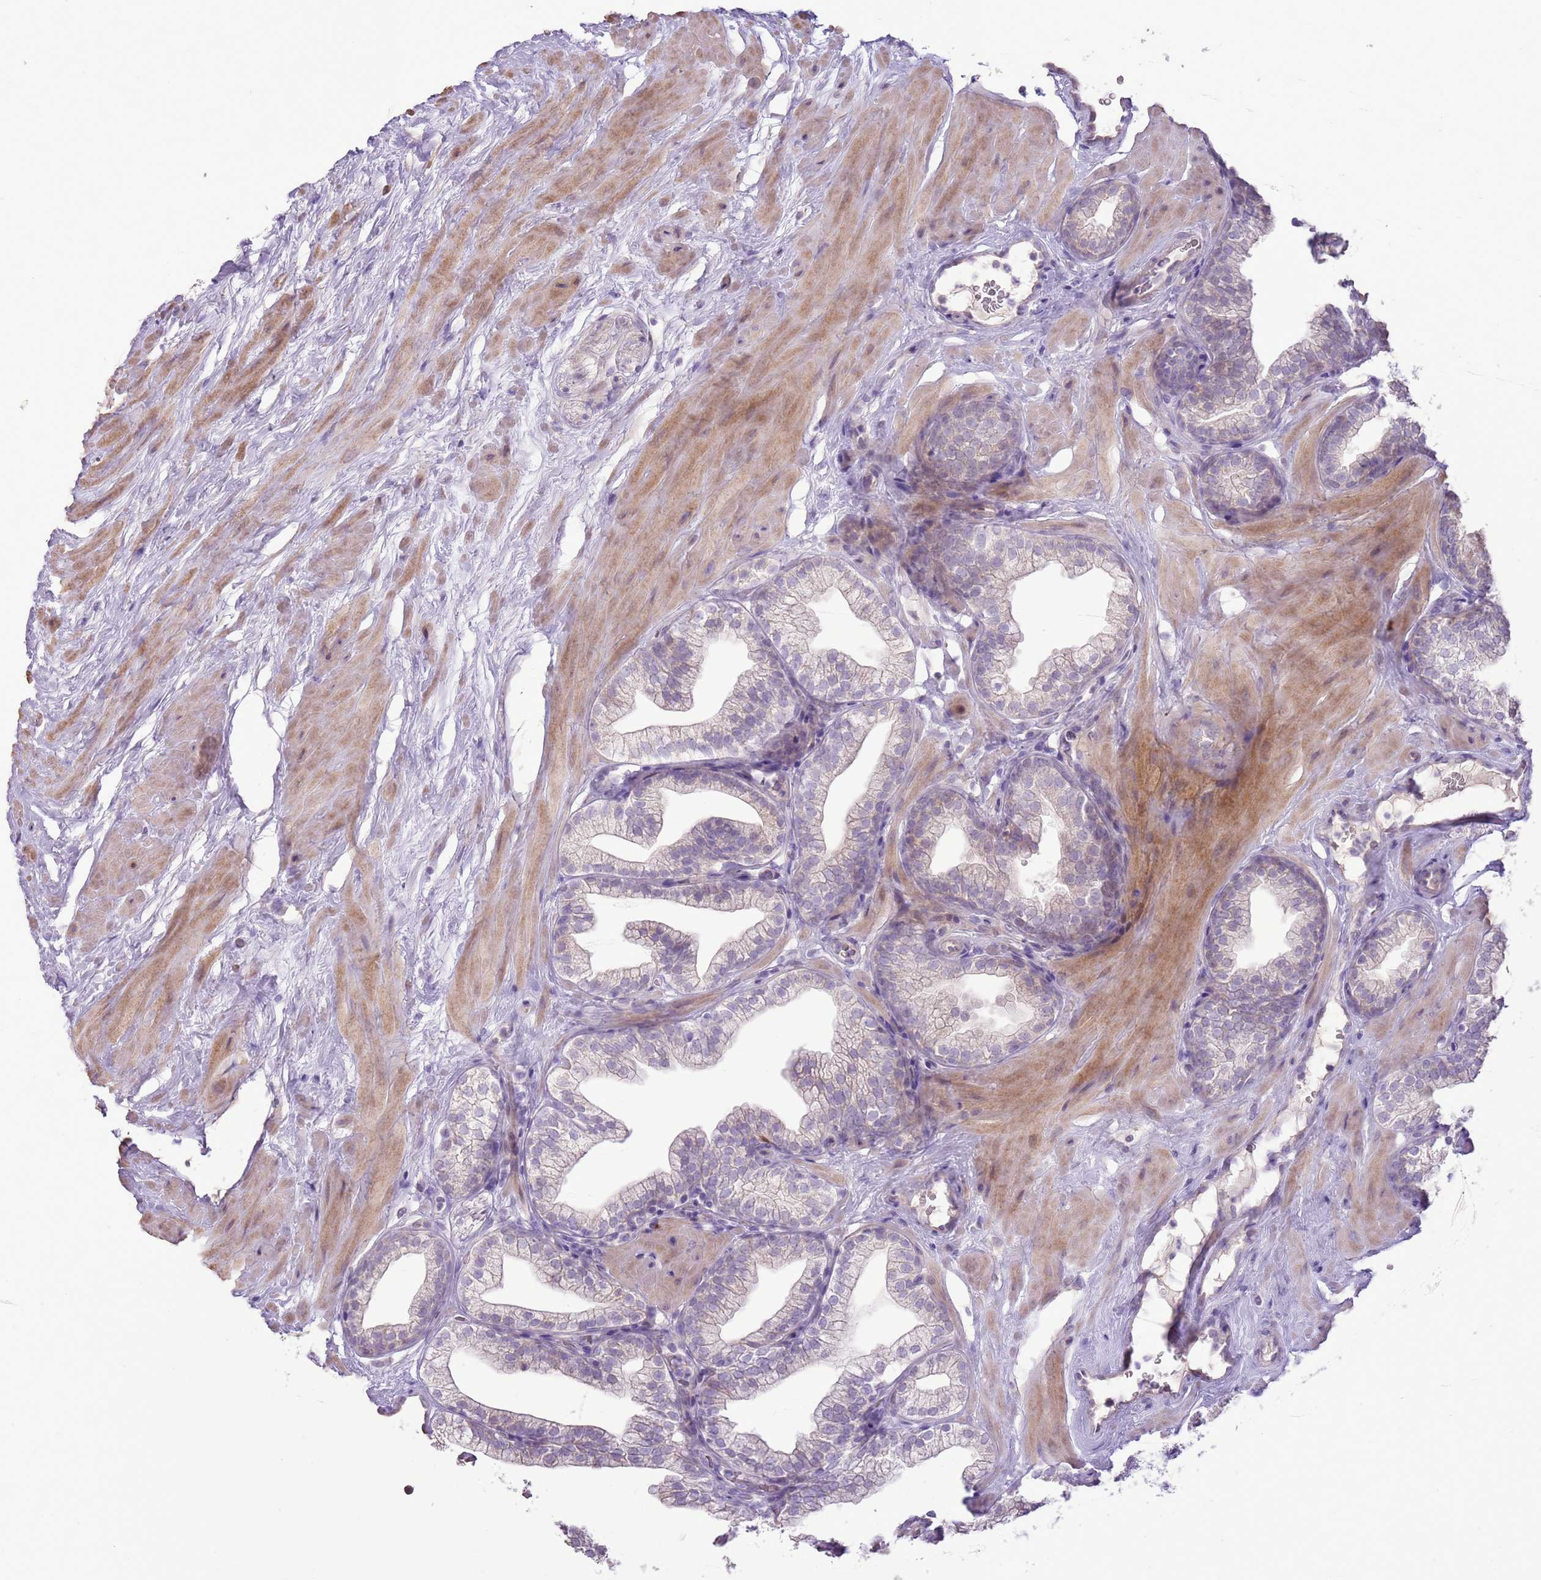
{"staining": {"intensity": "negative", "quantity": "none", "location": "none"}, "tissue": "prostate", "cell_type": "Glandular cells", "image_type": "normal", "snomed": [{"axis": "morphology", "description": "Normal tissue, NOS"}, {"axis": "morphology", "description": "Urothelial carcinoma, Low grade"}, {"axis": "topography", "description": "Urinary bladder"}, {"axis": "topography", "description": "Prostate"}], "caption": "Human prostate stained for a protein using immunohistochemistry shows no staining in glandular cells.", "gene": "GMNN", "patient": {"sex": "male", "age": 60}}